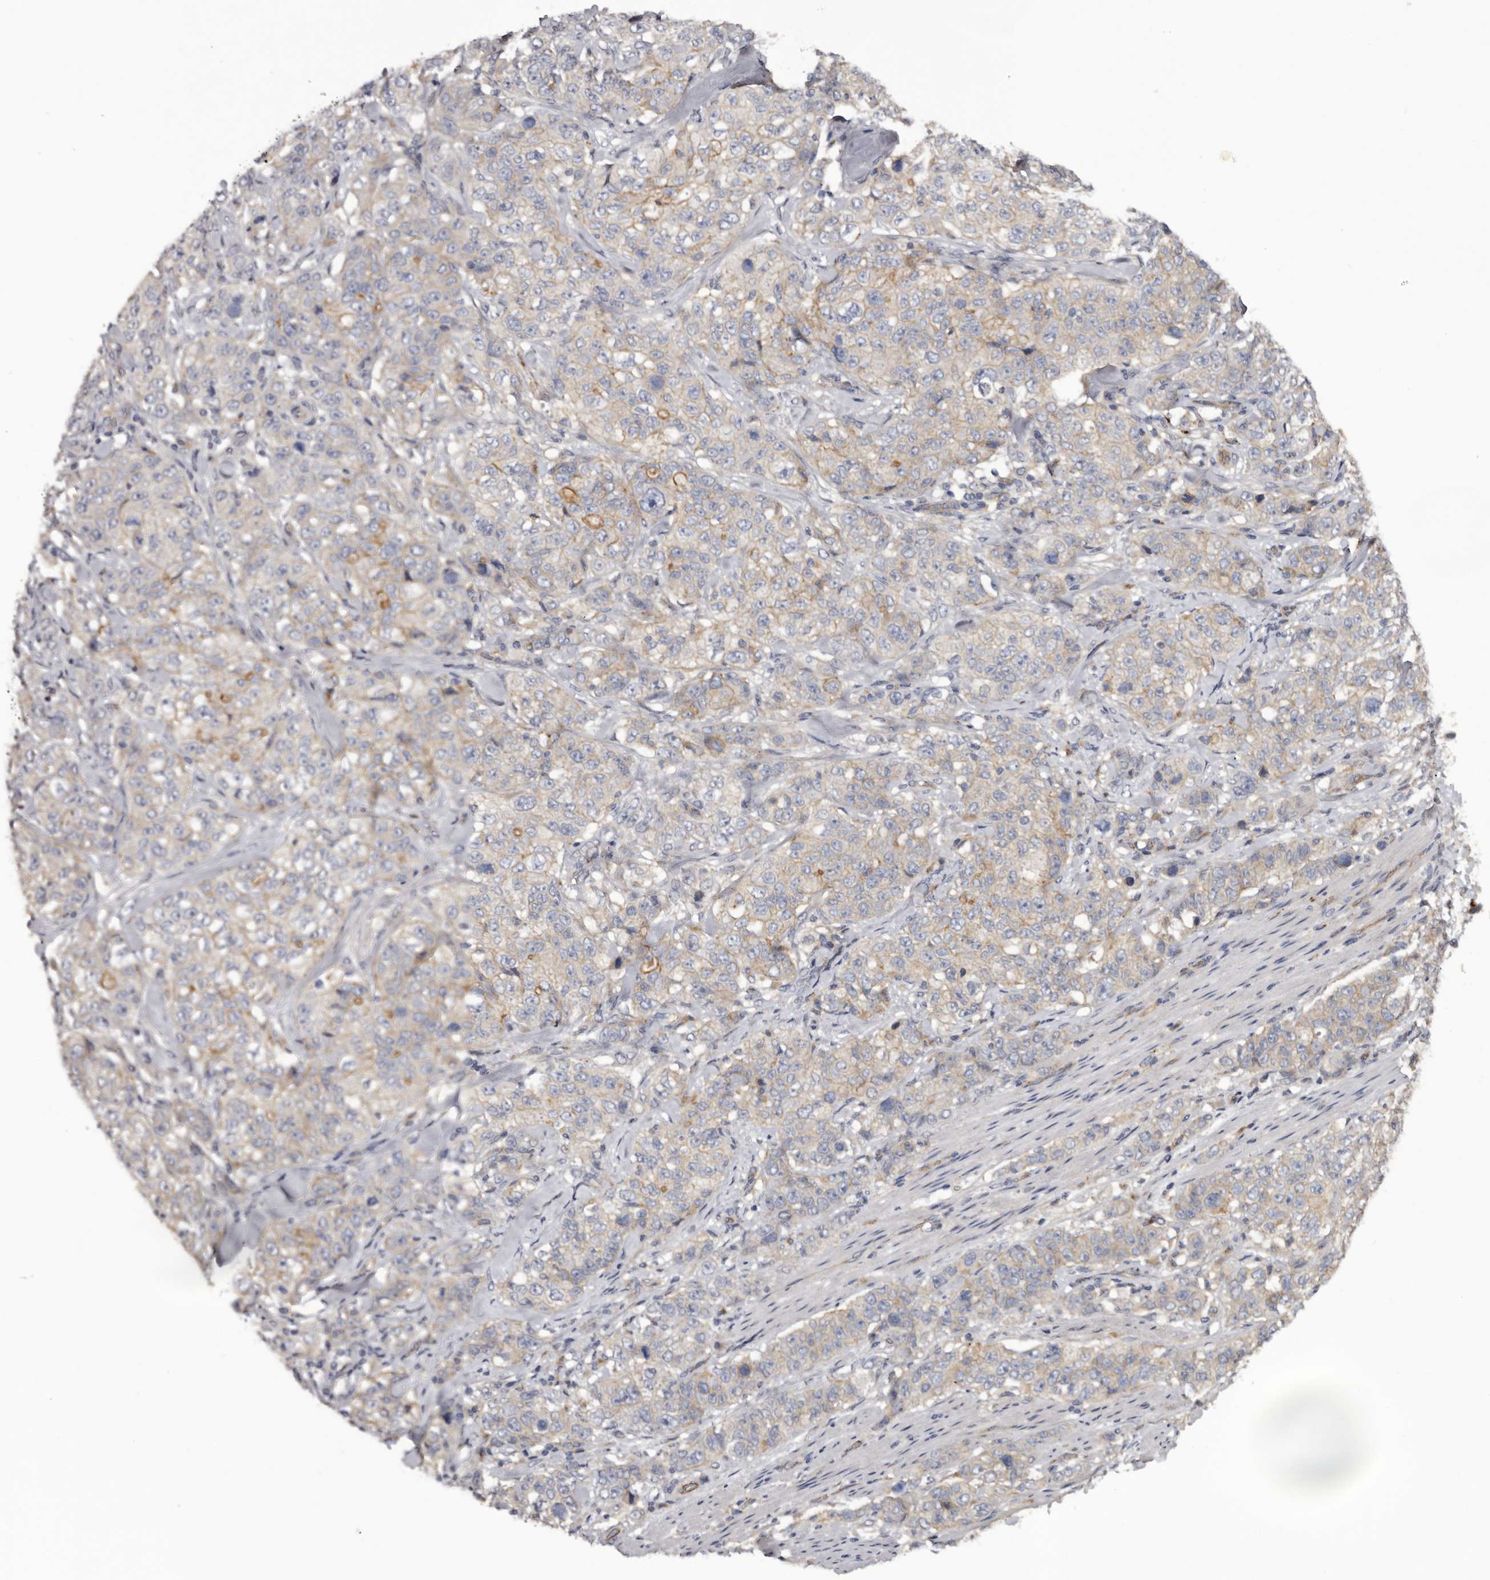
{"staining": {"intensity": "moderate", "quantity": "<25%", "location": "cytoplasmic/membranous"}, "tissue": "stomach cancer", "cell_type": "Tumor cells", "image_type": "cancer", "snomed": [{"axis": "morphology", "description": "Adenocarcinoma, NOS"}, {"axis": "topography", "description": "Stomach"}], "caption": "Moderate cytoplasmic/membranous protein positivity is identified in about <25% of tumor cells in stomach cancer.", "gene": "INKA2", "patient": {"sex": "male", "age": 48}}